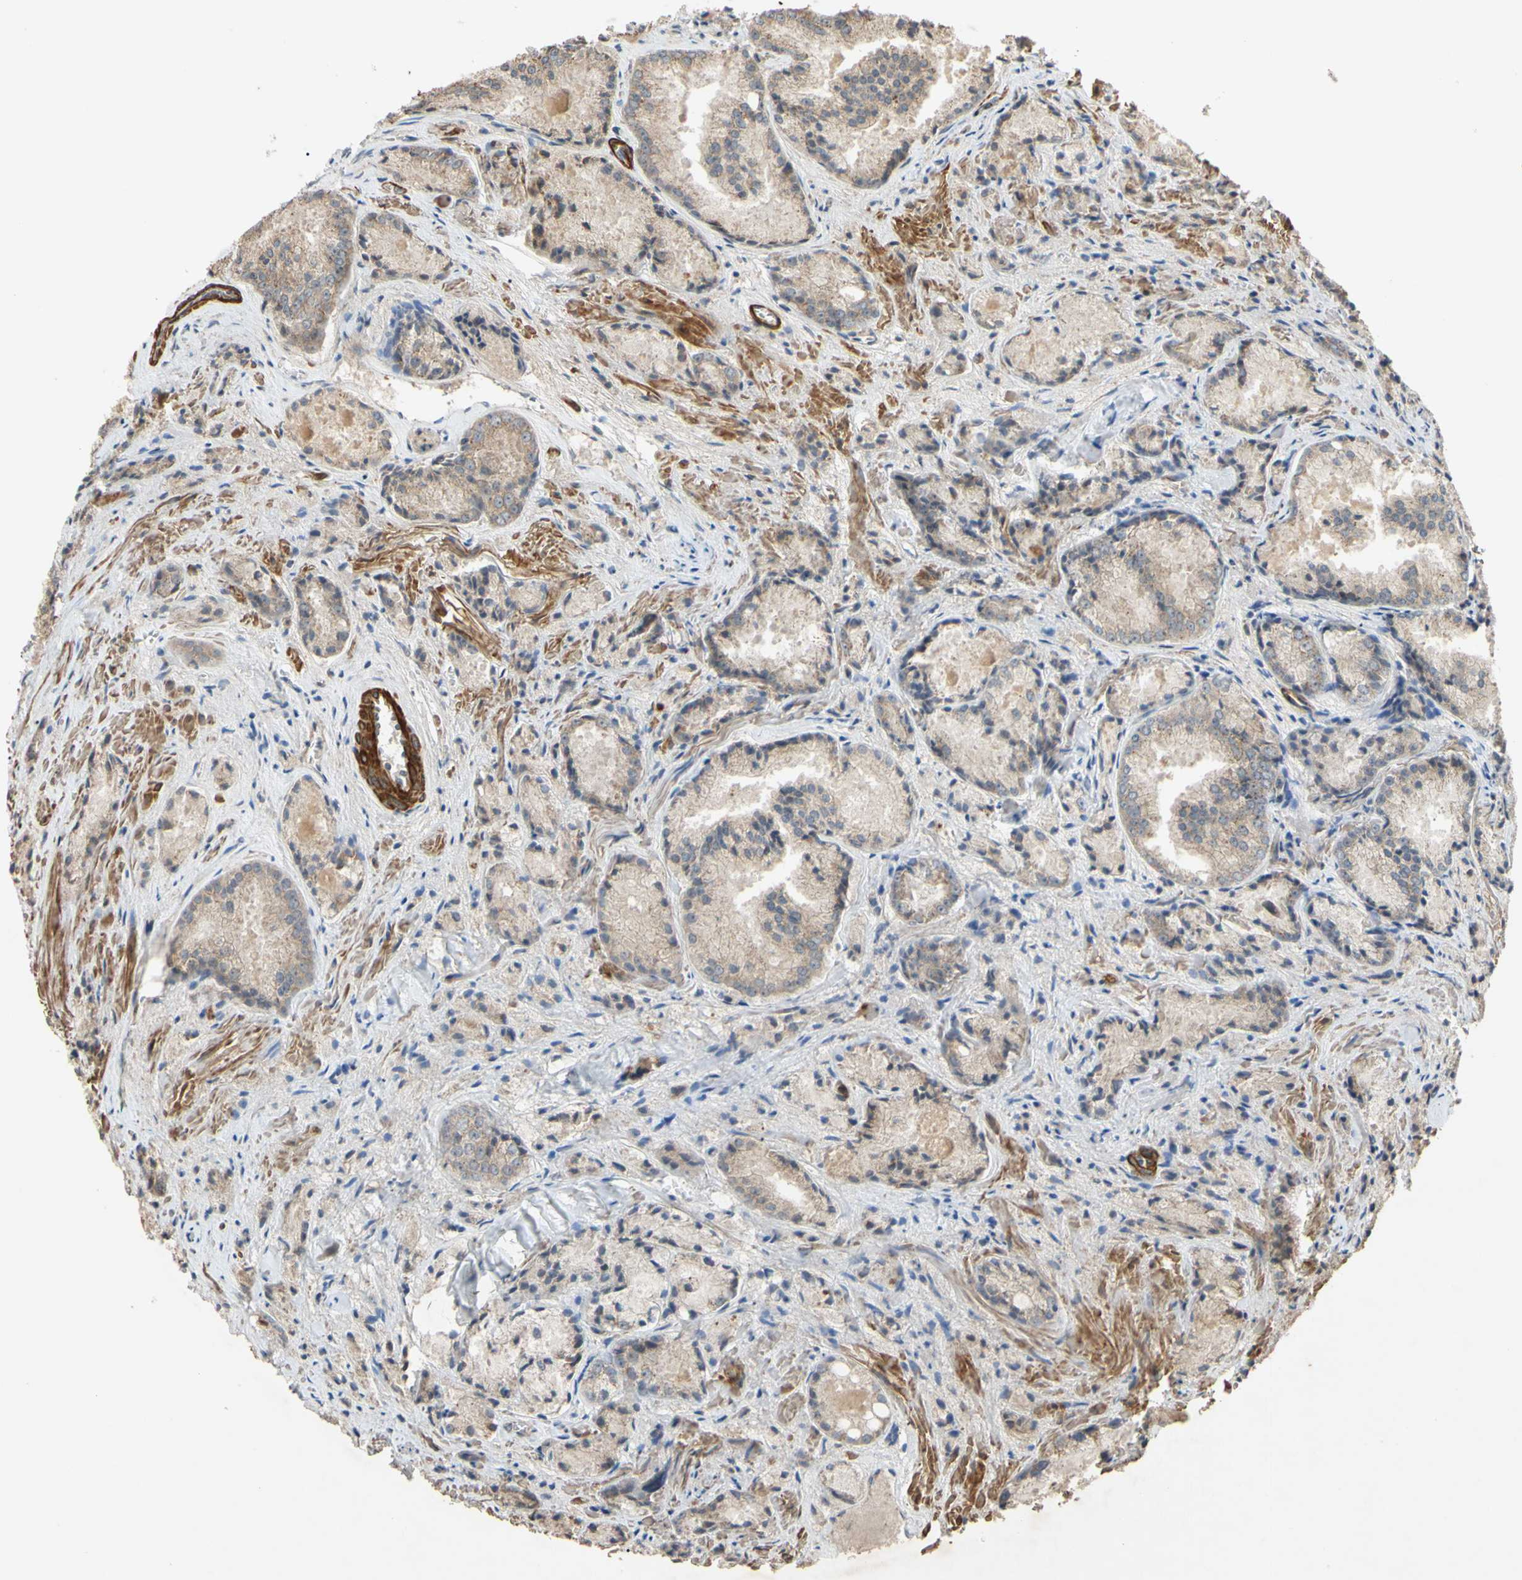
{"staining": {"intensity": "weak", "quantity": "25%-75%", "location": "cytoplasmic/membranous"}, "tissue": "prostate cancer", "cell_type": "Tumor cells", "image_type": "cancer", "snomed": [{"axis": "morphology", "description": "Adenocarcinoma, Low grade"}, {"axis": "topography", "description": "Prostate"}], "caption": "Human prostate cancer stained for a protein (brown) exhibits weak cytoplasmic/membranous positive positivity in about 25%-75% of tumor cells.", "gene": "PARD6A", "patient": {"sex": "male", "age": 64}}